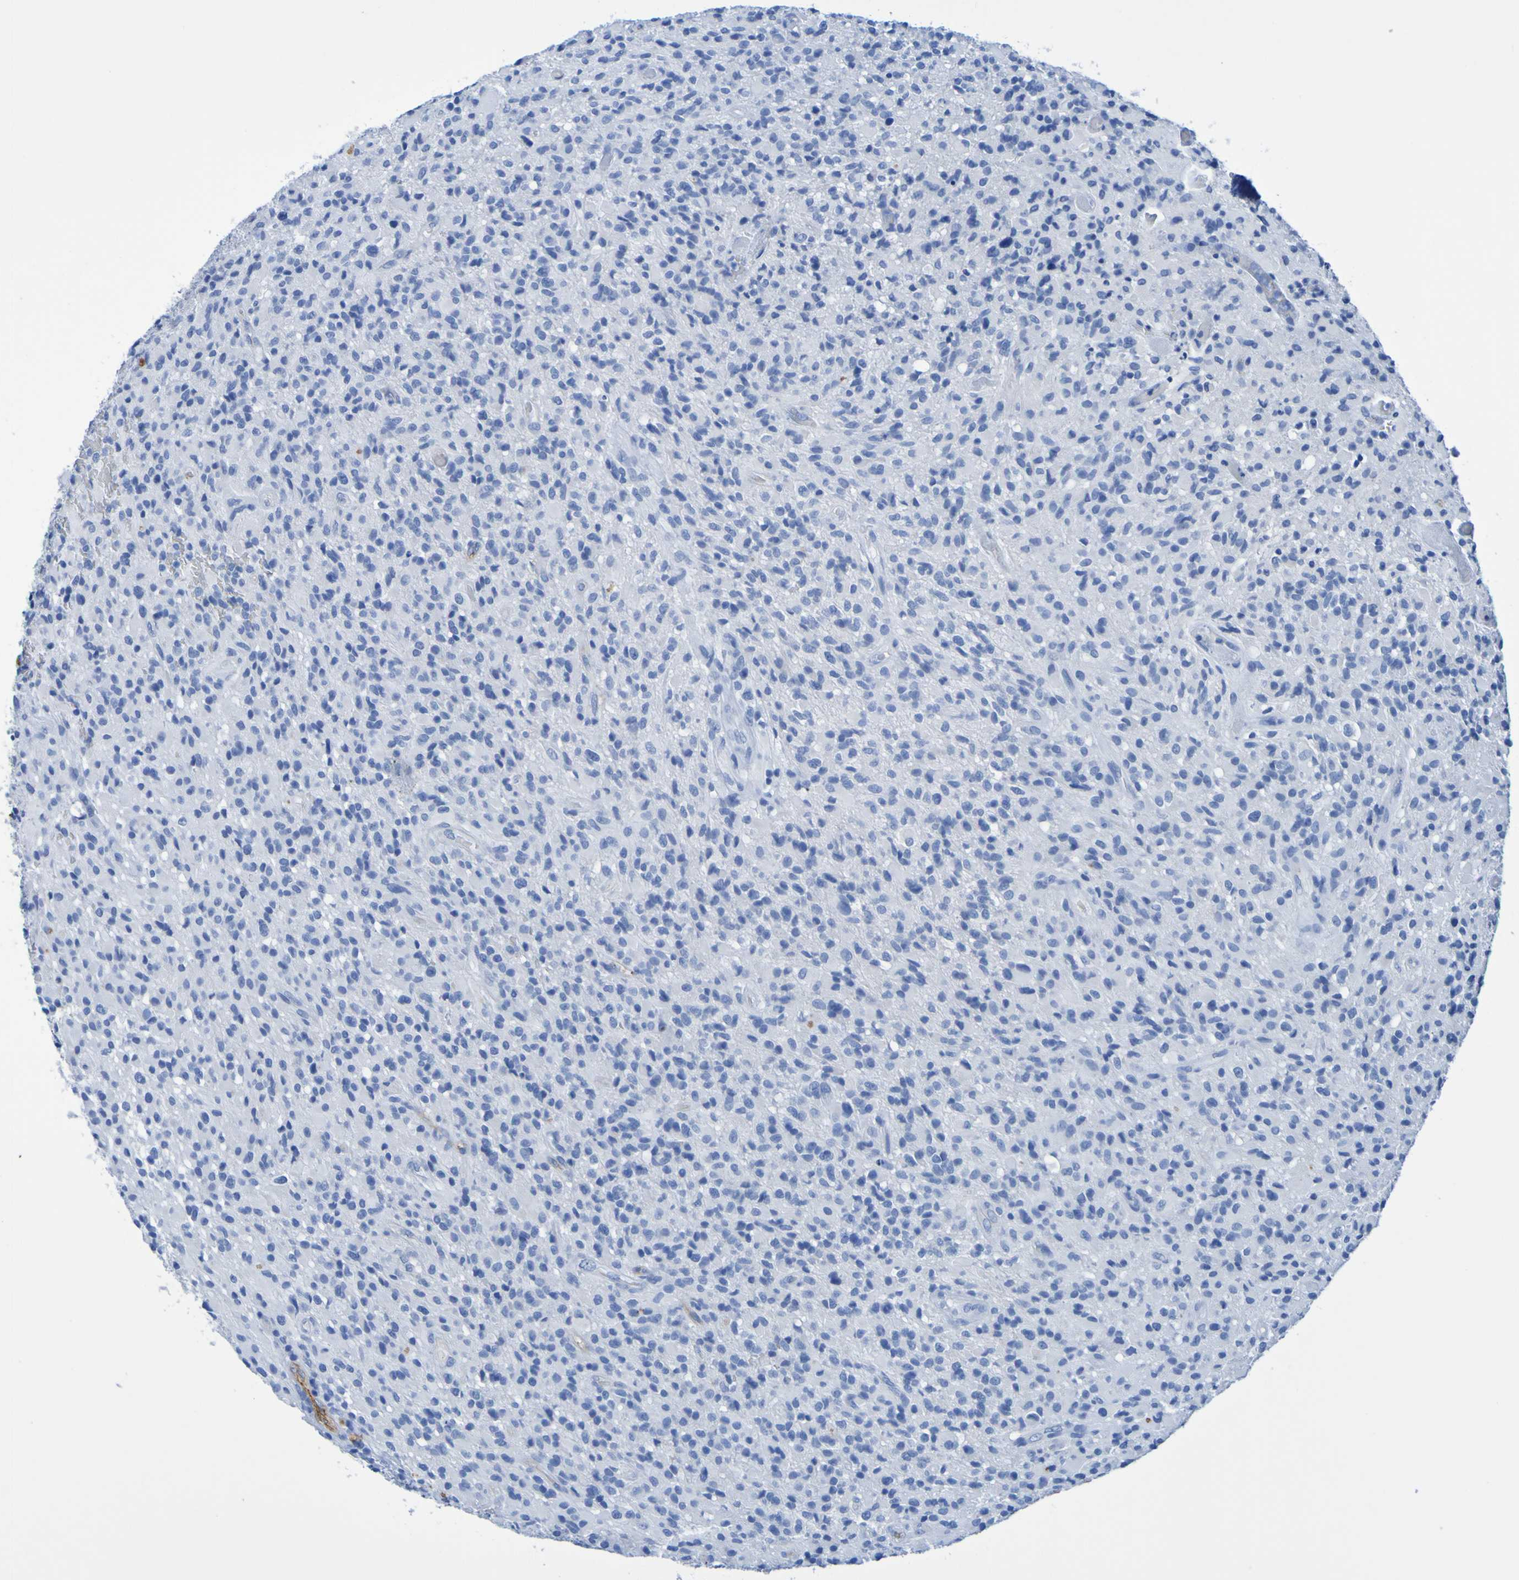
{"staining": {"intensity": "negative", "quantity": "none", "location": "none"}, "tissue": "glioma", "cell_type": "Tumor cells", "image_type": "cancer", "snomed": [{"axis": "morphology", "description": "Glioma, malignant, High grade"}, {"axis": "topography", "description": "Brain"}], "caption": "IHC image of malignant high-grade glioma stained for a protein (brown), which shows no positivity in tumor cells.", "gene": "DPEP1", "patient": {"sex": "male", "age": 71}}